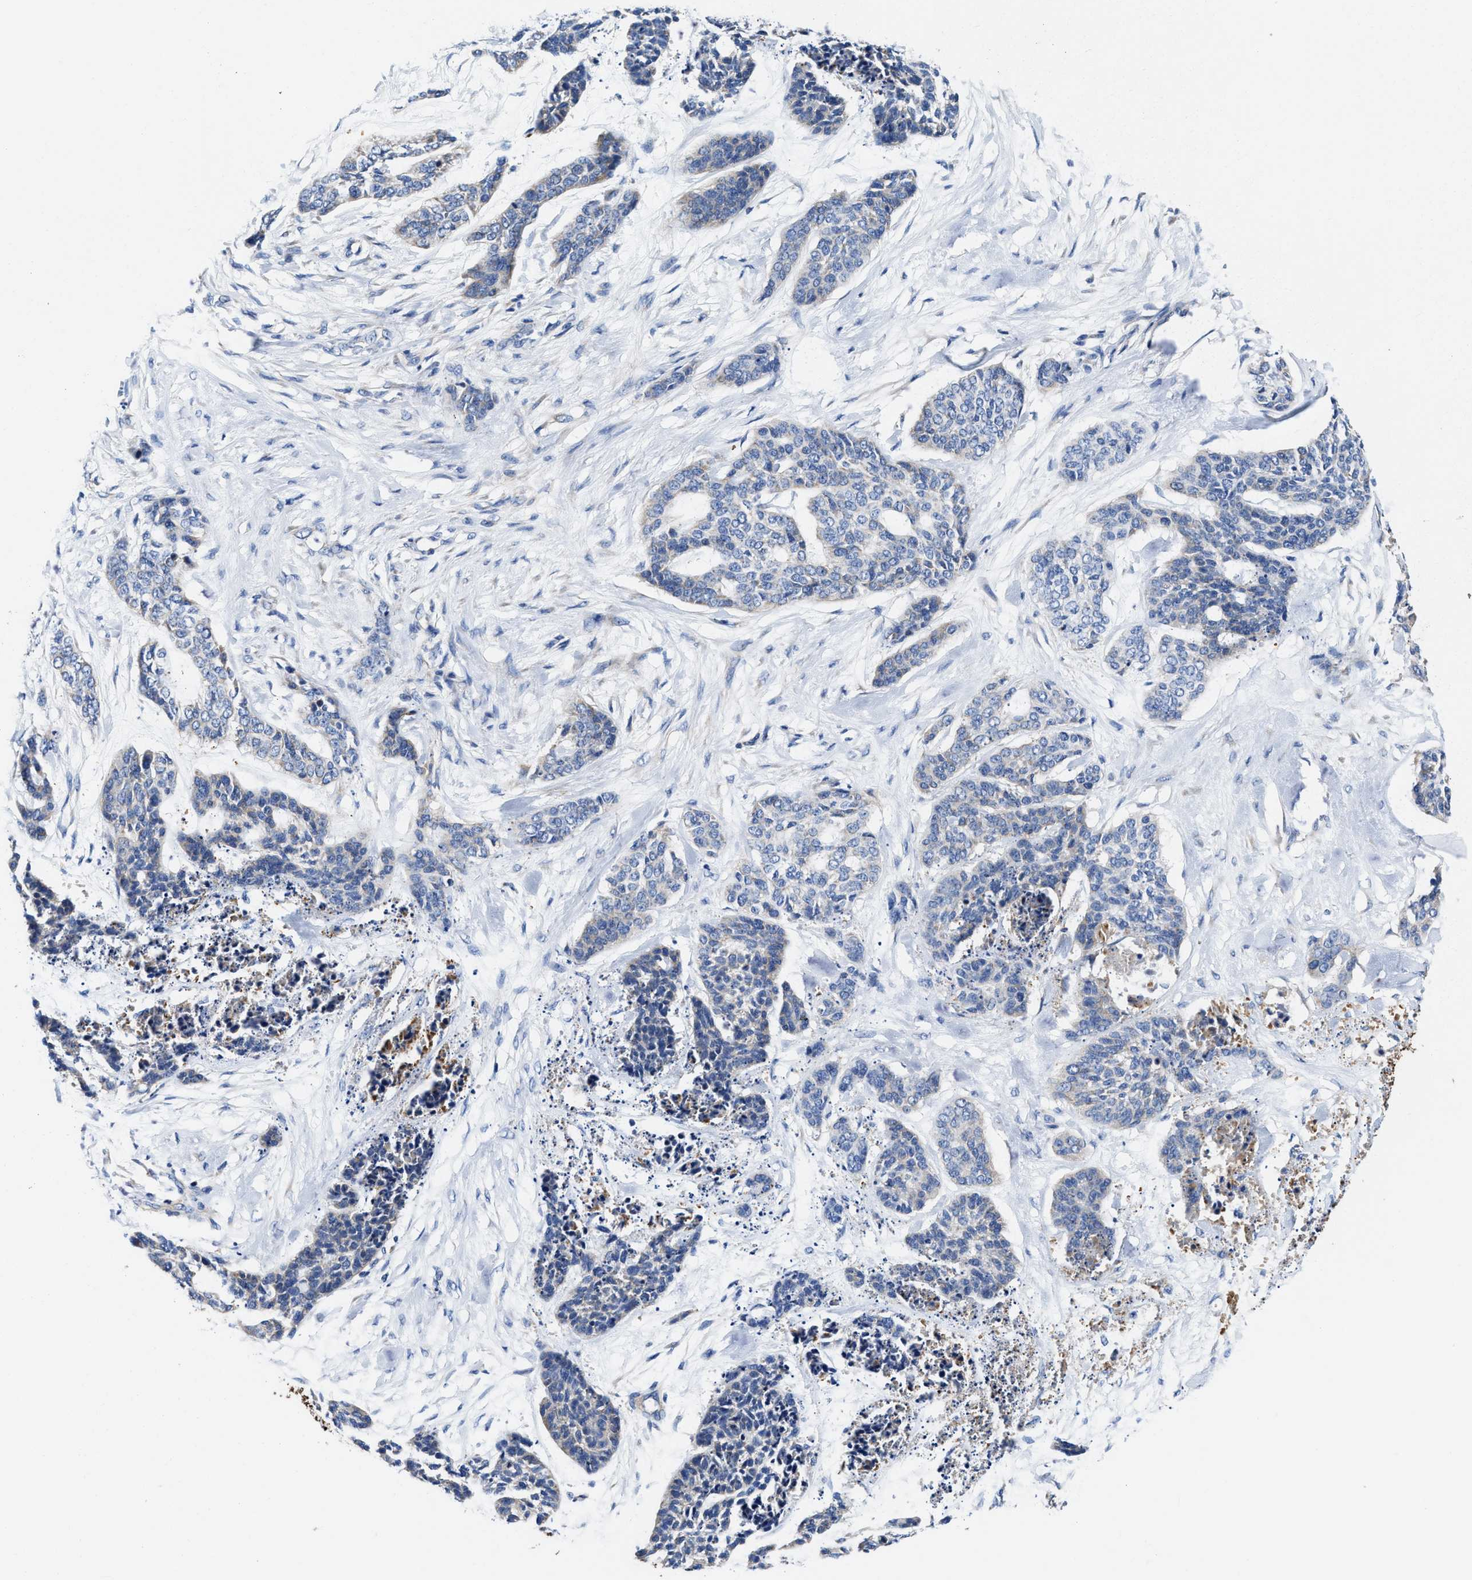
{"staining": {"intensity": "negative", "quantity": "none", "location": "none"}, "tissue": "skin cancer", "cell_type": "Tumor cells", "image_type": "cancer", "snomed": [{"axis": "morphology", "description": "Basal cell carcinoma"}, {"axis": "topography", "description": "Skin"}], "caption": "The immunohistochemistry (IHC) photomicrograph has no significant expression in tumor cells of basal cell carcinoma (skin) tissue.", "gene": "TMEM30A", "patient": {"sex": "female", "age": 64}}